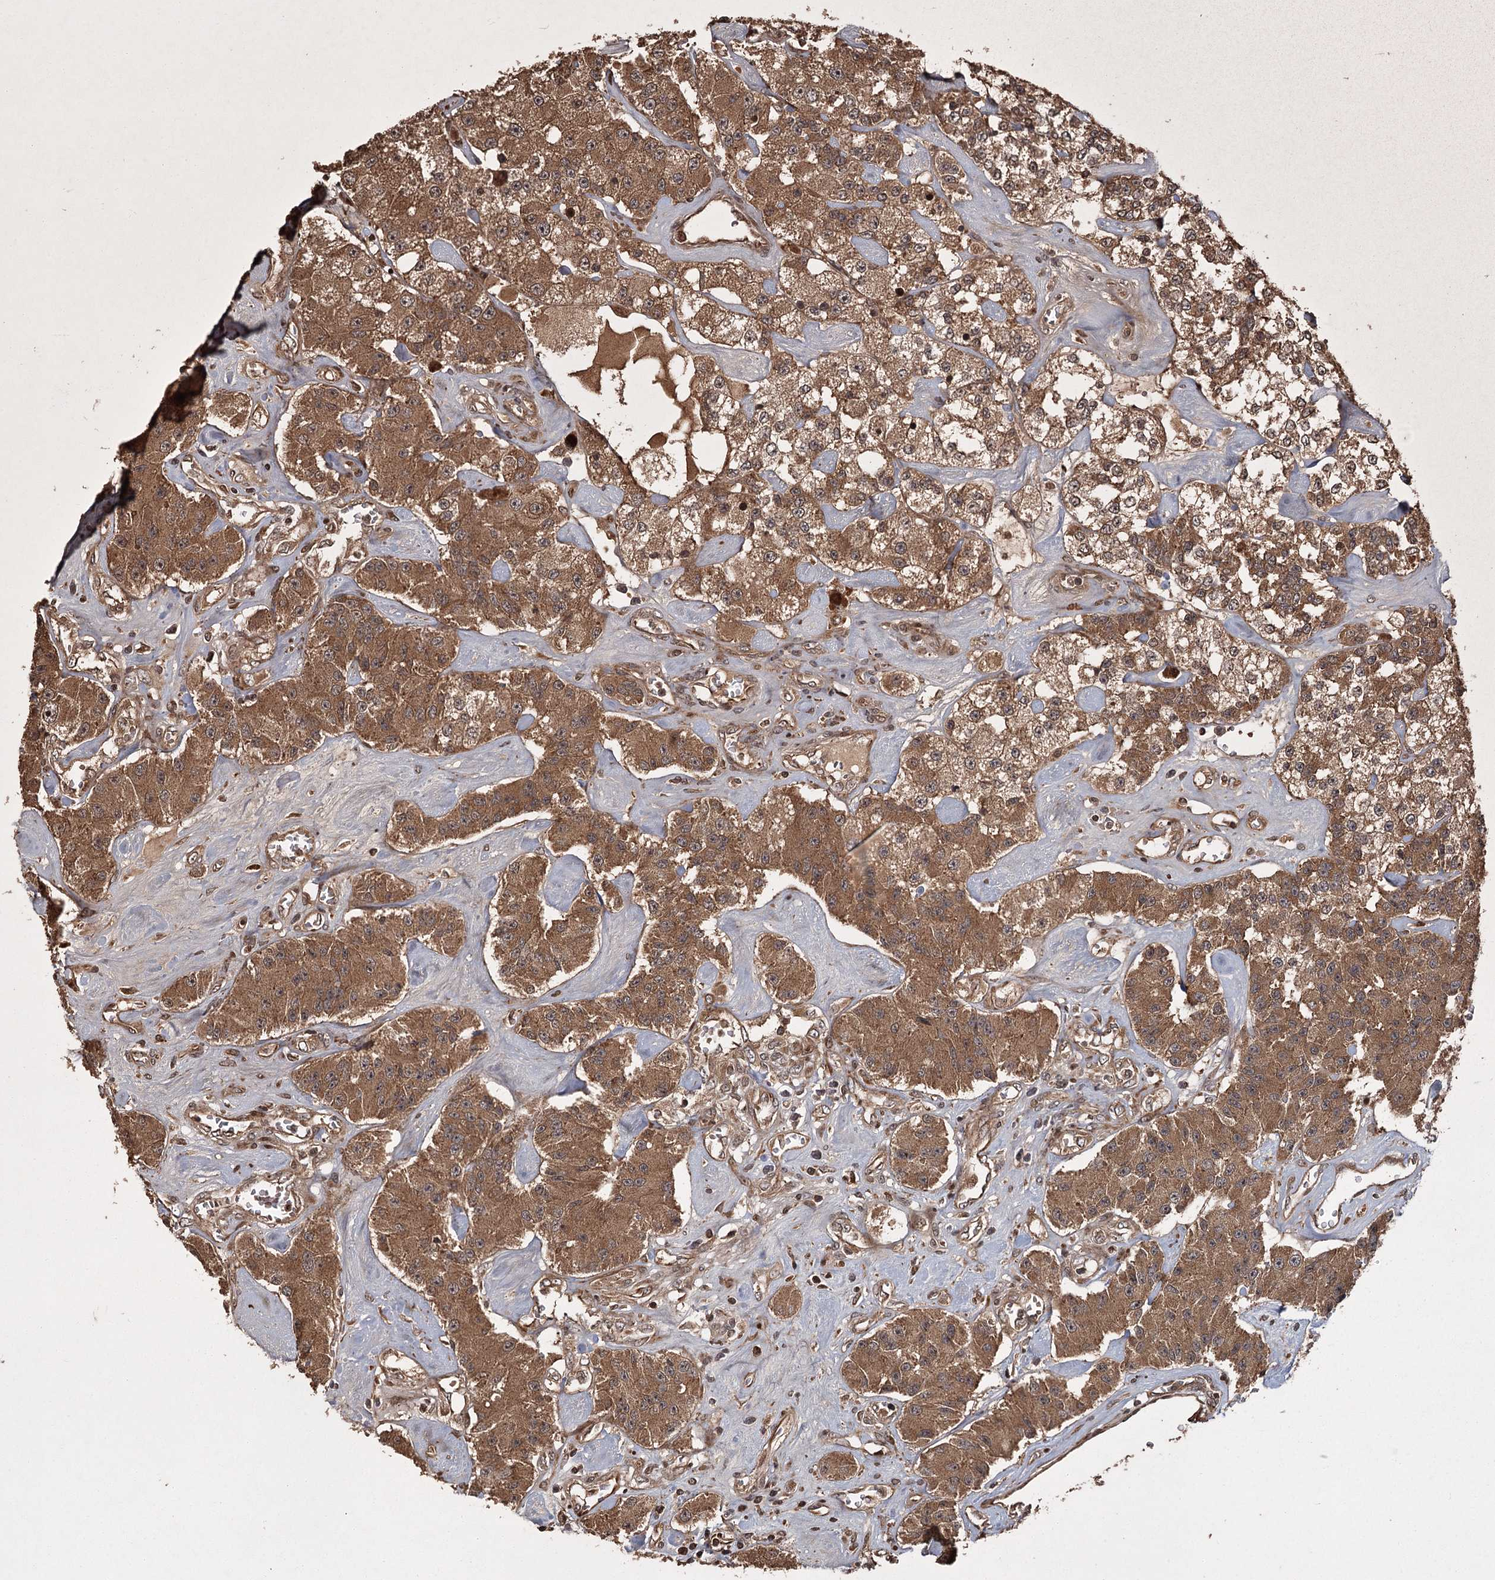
{"staining": {"intensity": "strong", "quantity": ">75%", "location": "cytoplasmic/membranous"}, "tissue": "carcinoid", "cell_type": "Tumor cells", "image_type": "cancer", "snomed": [{"axis": "morphology", "description": "Carcinoid, malignant, NOS"}, {"axis": "topography", "description": "Pancreas"}], "caption": "There is high levels of strong cytoplasmic/membranous expression in tumor cells of carcinoid (malignant), as demonstrated by immunohistochemical staining (brown color).", "gene": "RPAP3", "patient": {"sex": "male", "age": 41}}